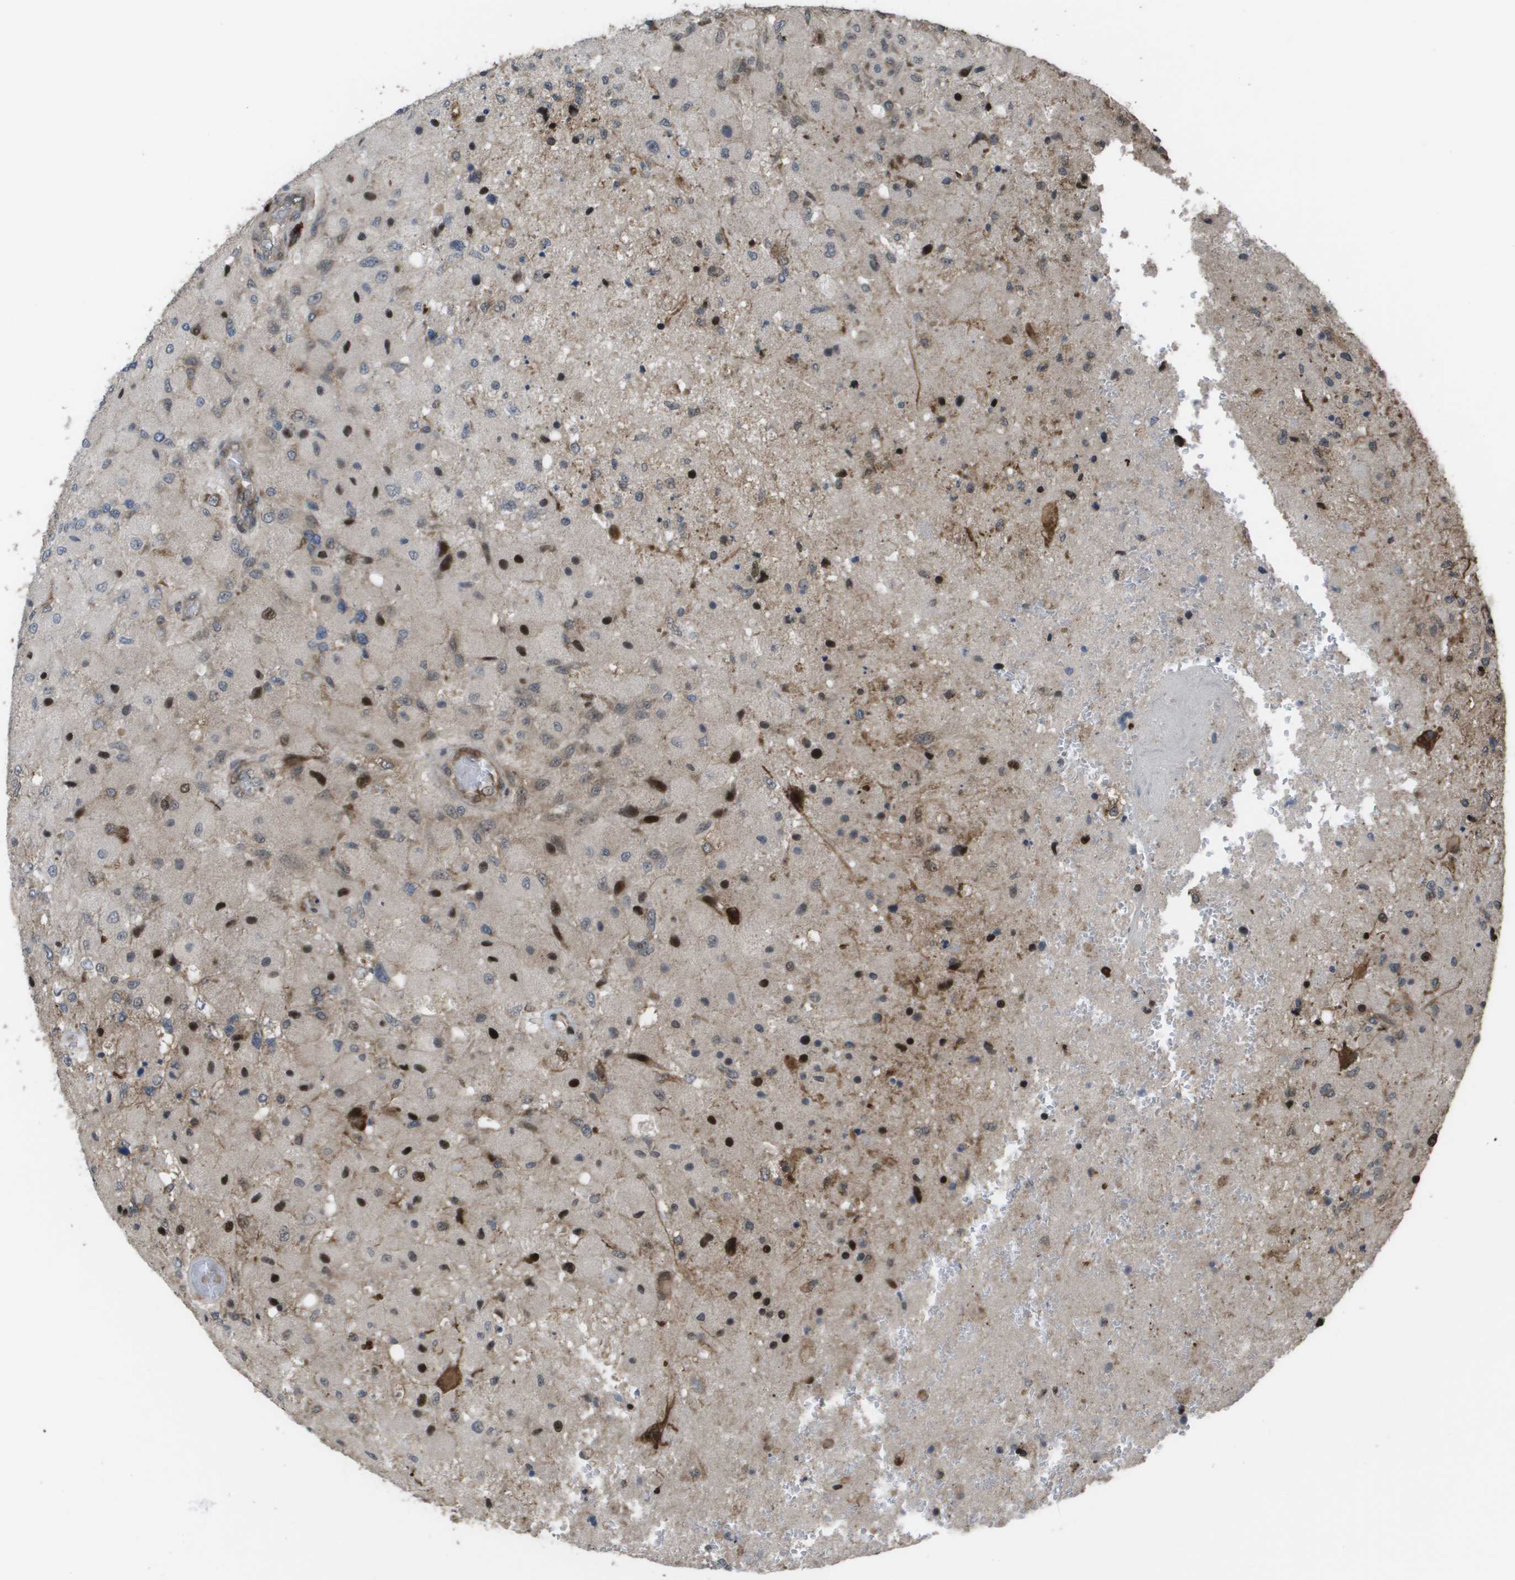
{"staining": {"intensity": "moderate", "quantity": "25%-75%", "location": "cytoplasmic/membranous,nuclear"}, "tissue": "glioma", "cell_type": "Tumor cells", "image_type": "cancer", "snomed": [{"axis": "morphology", "description": "Normal tissue, NOS"}, {"axis": "morphology", "description": "Glioma, malignant, High grade"}, {"axis": "topography", "description": "Cerebral cortex"}], "caption": "The photomicrograph exhibits a brown stain indicating the presence of a protein in the cytoplasmic/membranous and nuclear of tumor cells in malignant high-grade glioma.", "gene": "AXIN2", "patient": {"sex": "male", "age": 77}}